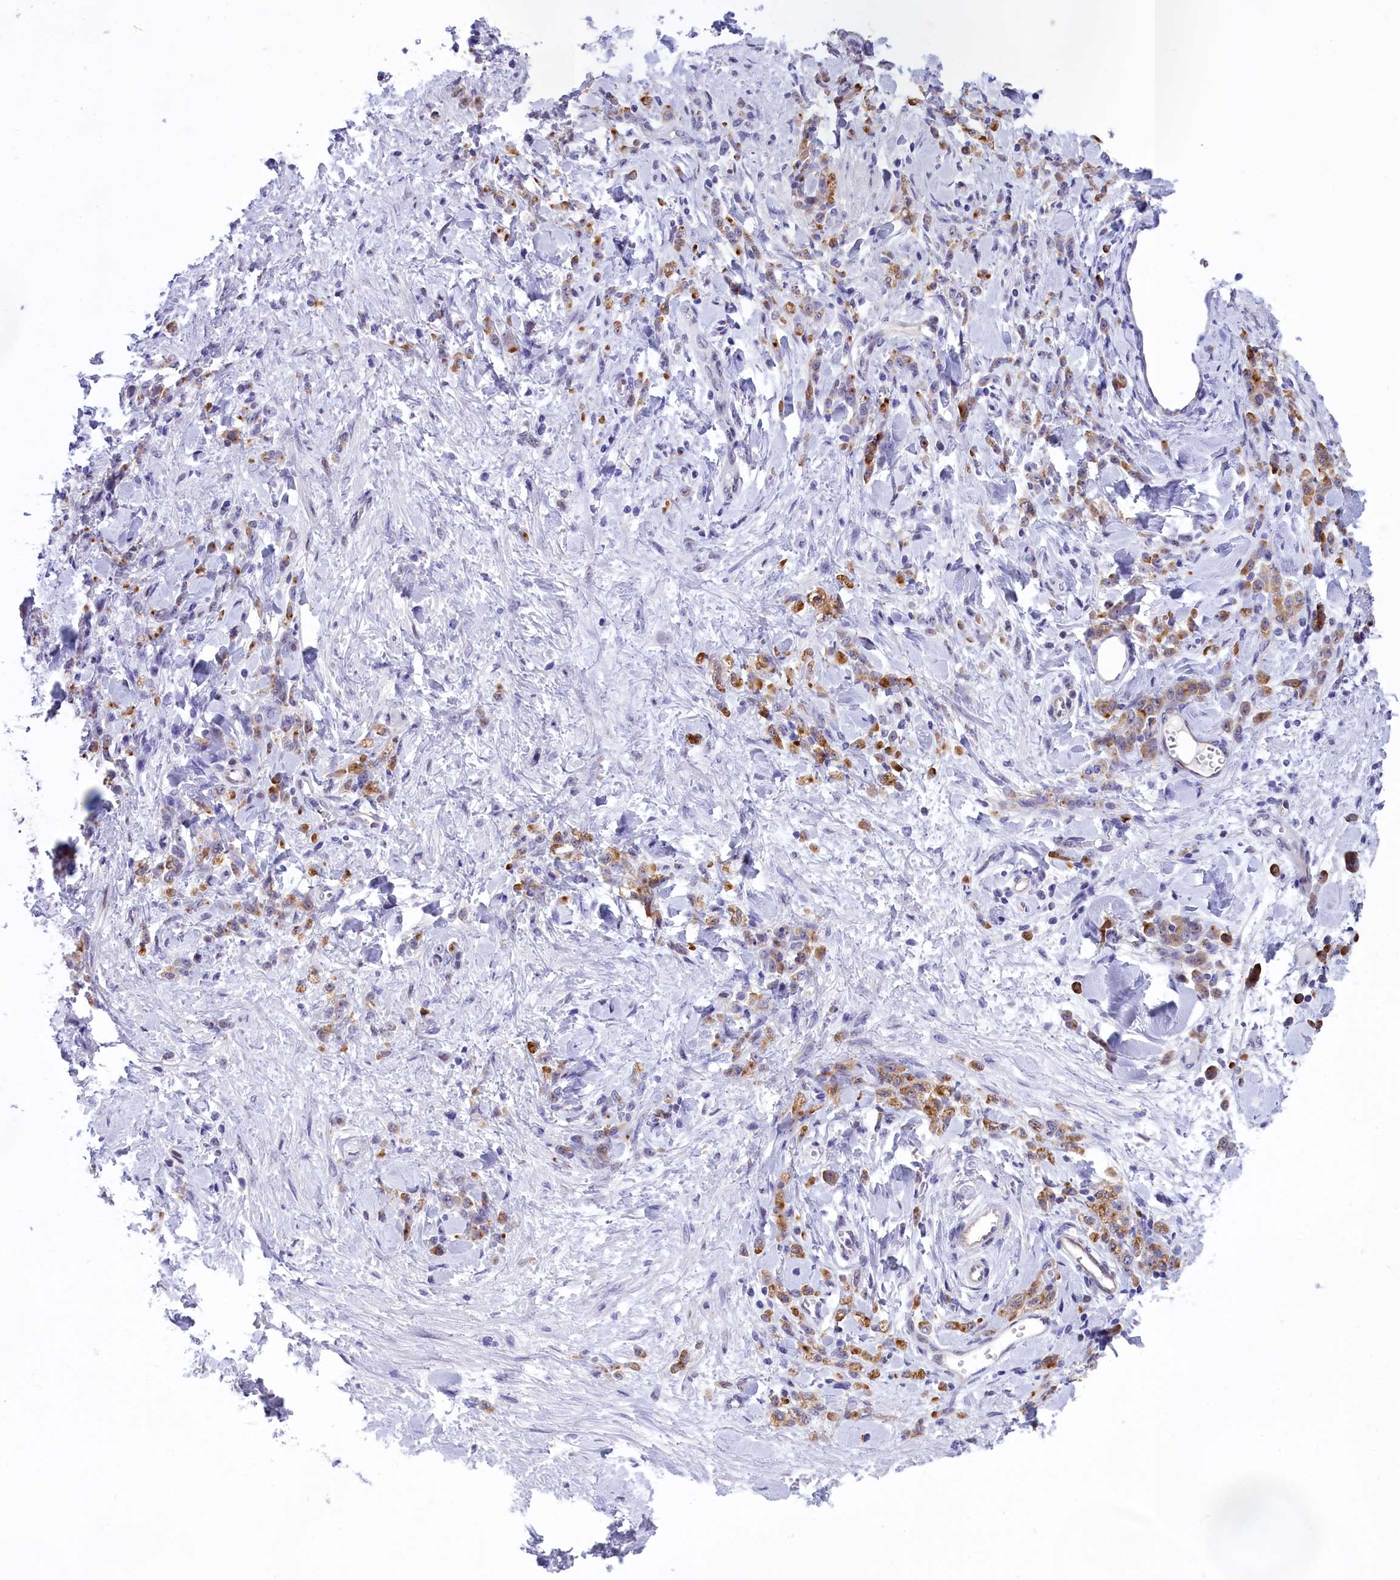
{"staining": {"intensity": "moderate", "quantity": "25%-75%", "location": "cytoplasmic/membranous"}, "tissue": "stomach cancer", "cell_type": "Tumor cells", "image_type": "cancer", "snomed": [{"axis": "morphology", "description": "Normal tissue, NOS"}, {"axis": "morphology", "description": "Adenocarcinoma, NOS"}, {"axis": "topography", "description": "Stomach"}], "caption": "IHC (DAB (3,3'-diaminobenzidine)) staining of adenocarcinoma (stomach) exhibits moderate cytoplasmic/membranous protein positivity in about 25%-75% of tumor cells. (DAB (3,3'-diaminobenzidine) IHC with brightfield microscopy, high magnification).", "gene": "SPIRE2", "patient": {"sex": "male", "age": 82}}